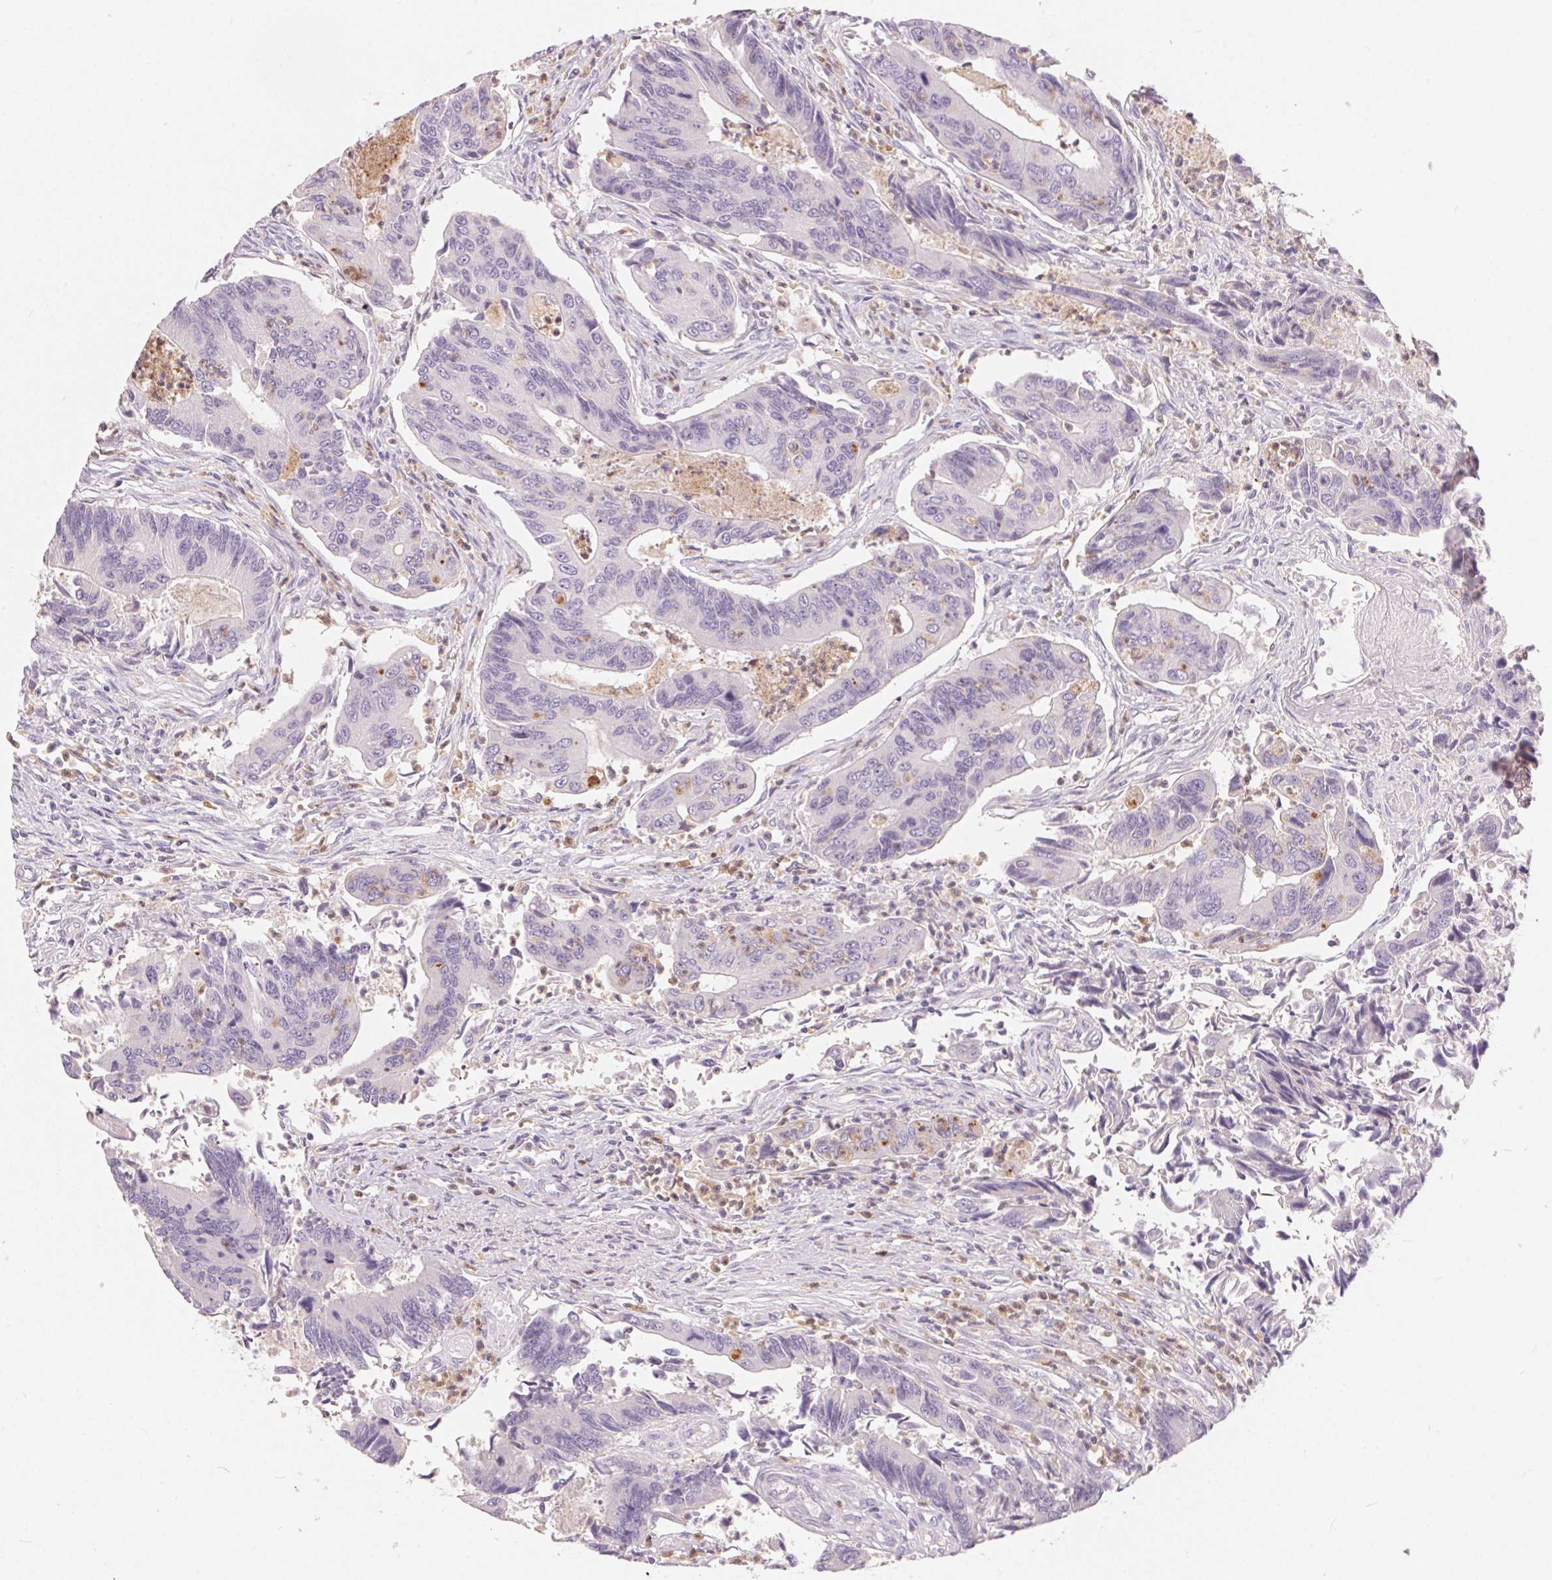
{"staining": {"intensity": "negative", "quantity": "none", "location": "none"}, "tissue": "colorectal cancer", "cell_type": "Tumor cells", "image_type": "cancer", "snomed": [{"axis": "morphology", "description": "Adenocarcinoma, NOS"}, {"axis": "topography", "description": "Colon"}], "caption": "Tumor cells show no significant protein staining in colorectal adenocarcinoma.", "gene": "SERPINB1", "patient": {"sex": "female", "age": 67}}